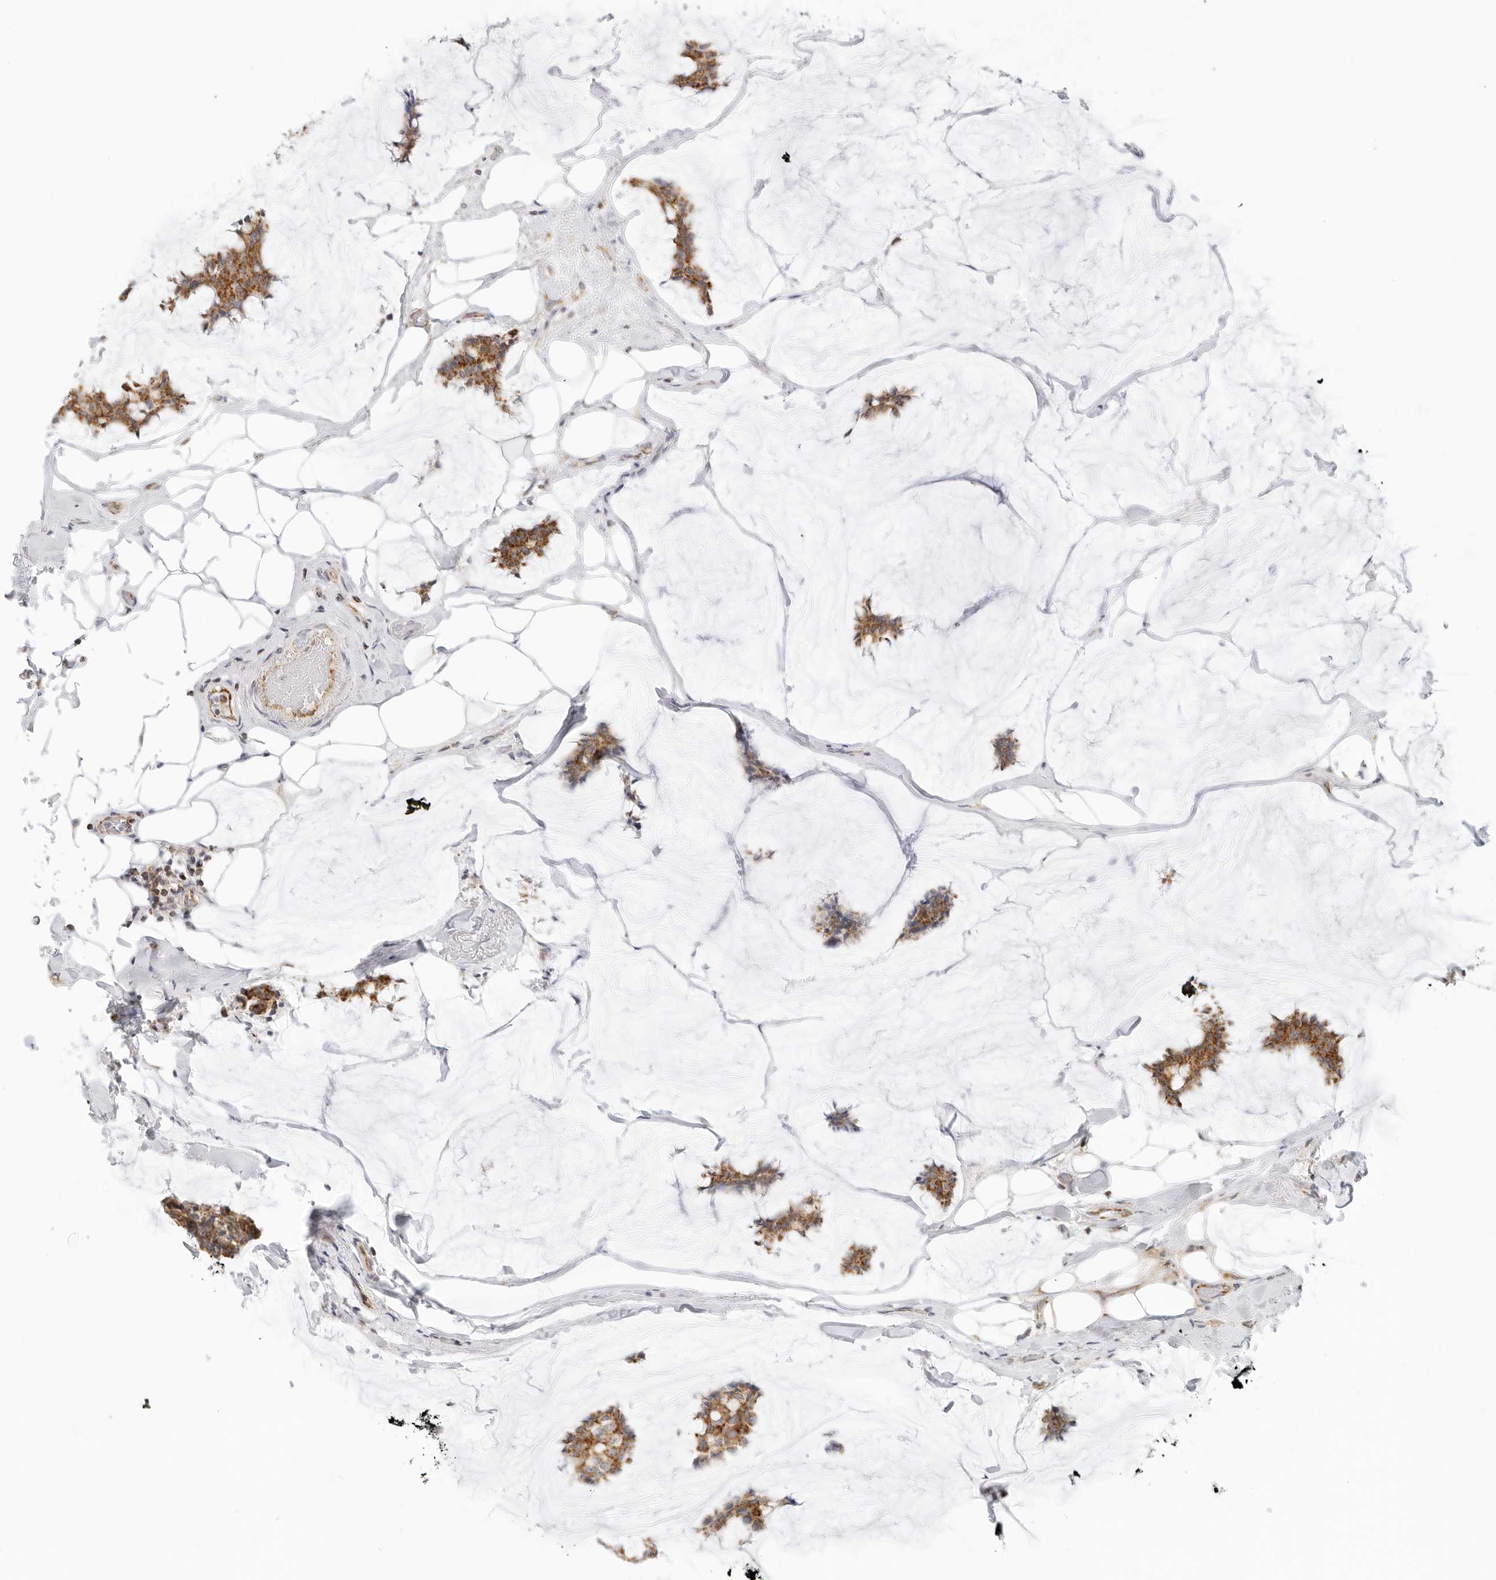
{"staining": {"intensity": "moderate", "quantity": ">75%", "location": "cytoplasmic/membranous"}, "tissue": "breast cancer", "cell_type": "Tumor cells", "image_type": "cancer", "snomed": [{"axis": "morphology", "description": "Duct carcinoma"}, {"axis": "topography", "description": "Breast"}], "caption": "Protein analysis of breast cancer (infiltrating ductal carcinoma) tissue exhibits moderate cytoplasmic/membranous expression in about >75% of tumor cells.", "gene": "RC3H1", "patient": {"sex": "female", "age": 93}}